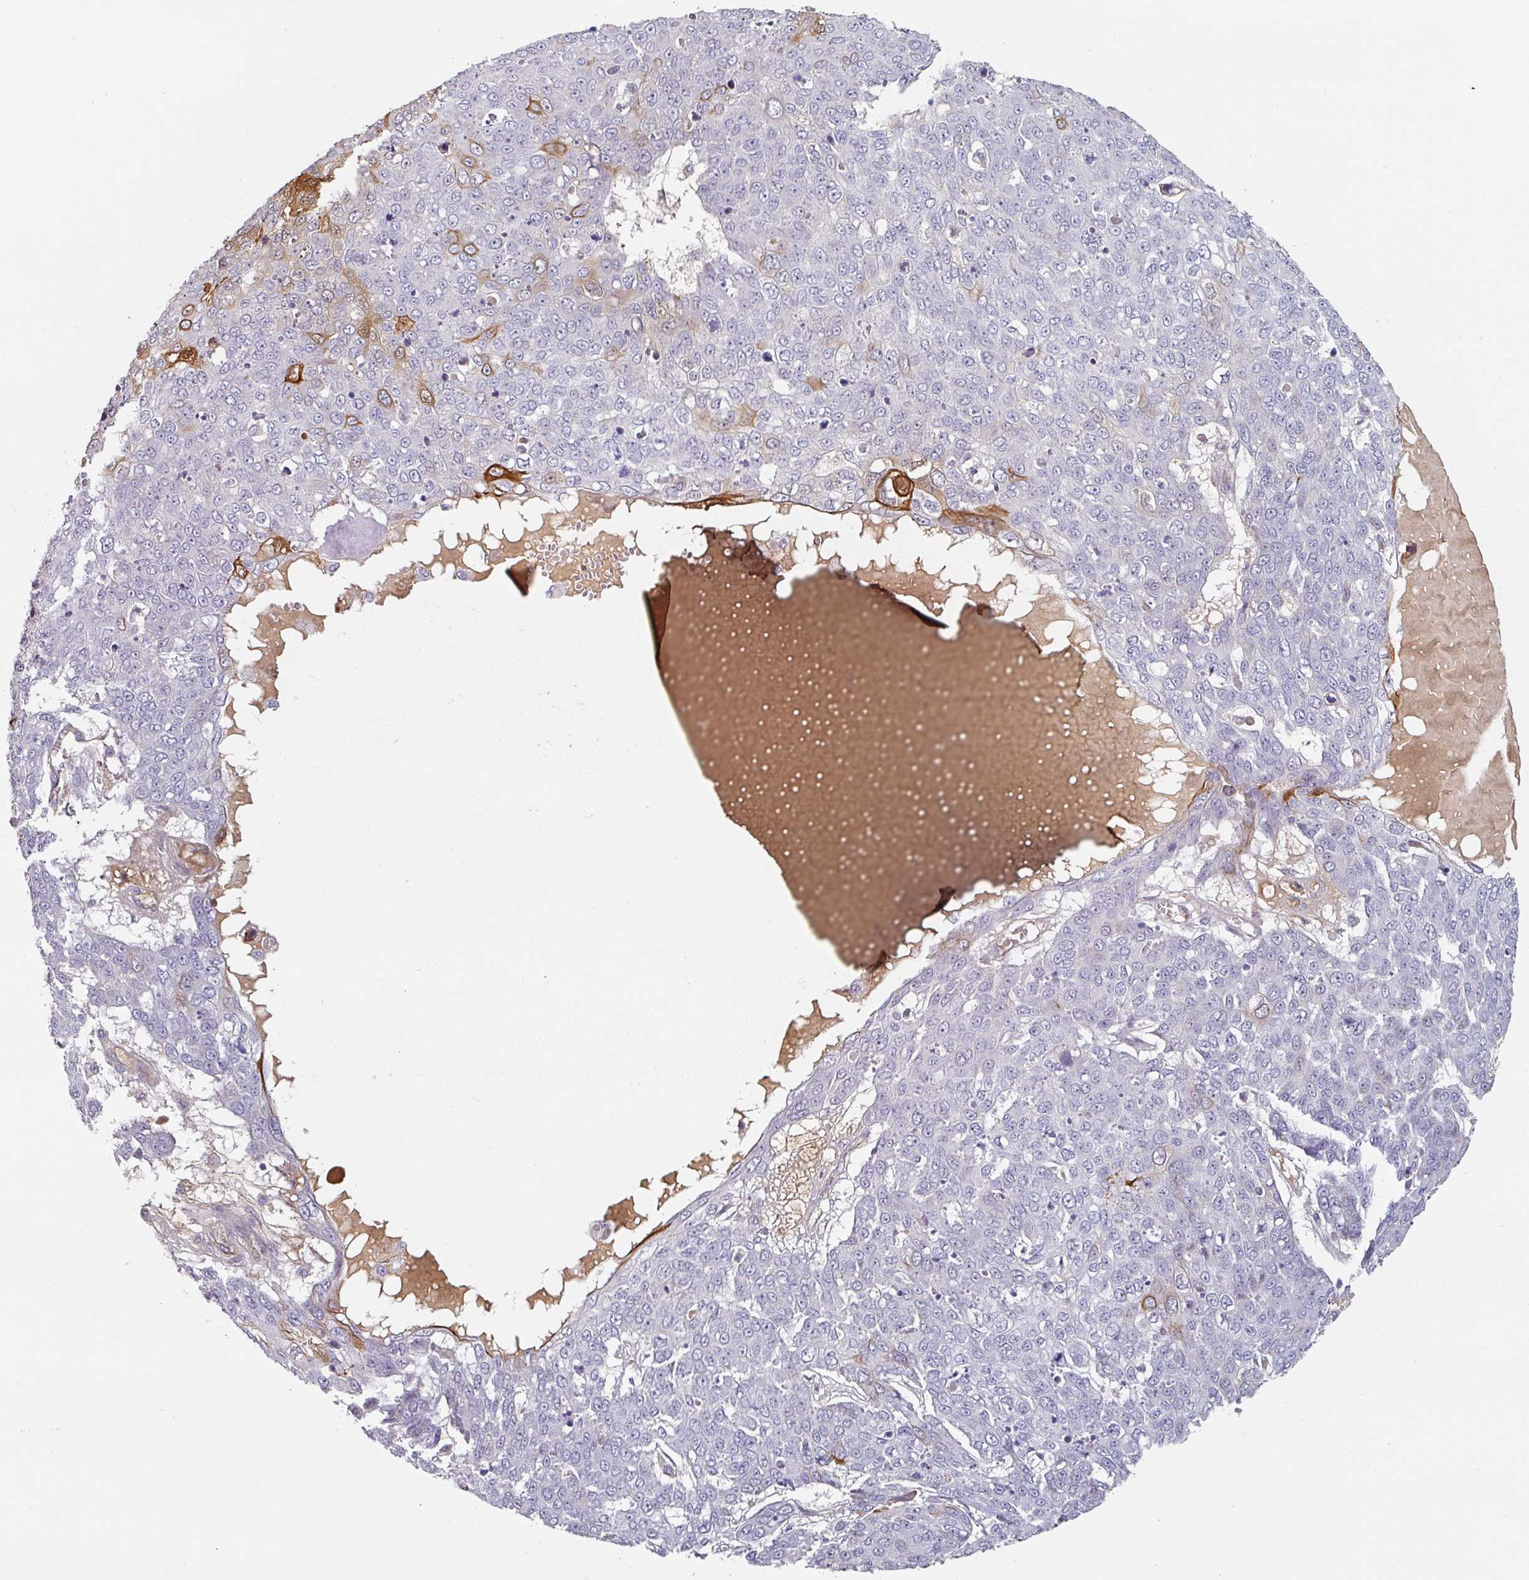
{"staining": {"intensity": "moderate", "quantity": "<25%", "location": "cytoplasmic/membranous"}, "tissue": "skin cancer", "cell_type": "Tumor cells", "image_type": "cancer", "snomed": [{"axis": "morphology", "description": "Squamous cell carcinoma, NOS"}, {"axis": "topography", "description": "Skin"}], "caption": "DAB (3,3'-diaminobenzidine) immunohistochemical staining of squamous cell carcinoma (skin) shows moderate cytoplasmic/membranous protein positivity in about <25% of tumor cells.", "gene": "CEP78", "patient": {"sex": "male", "age": 71}}